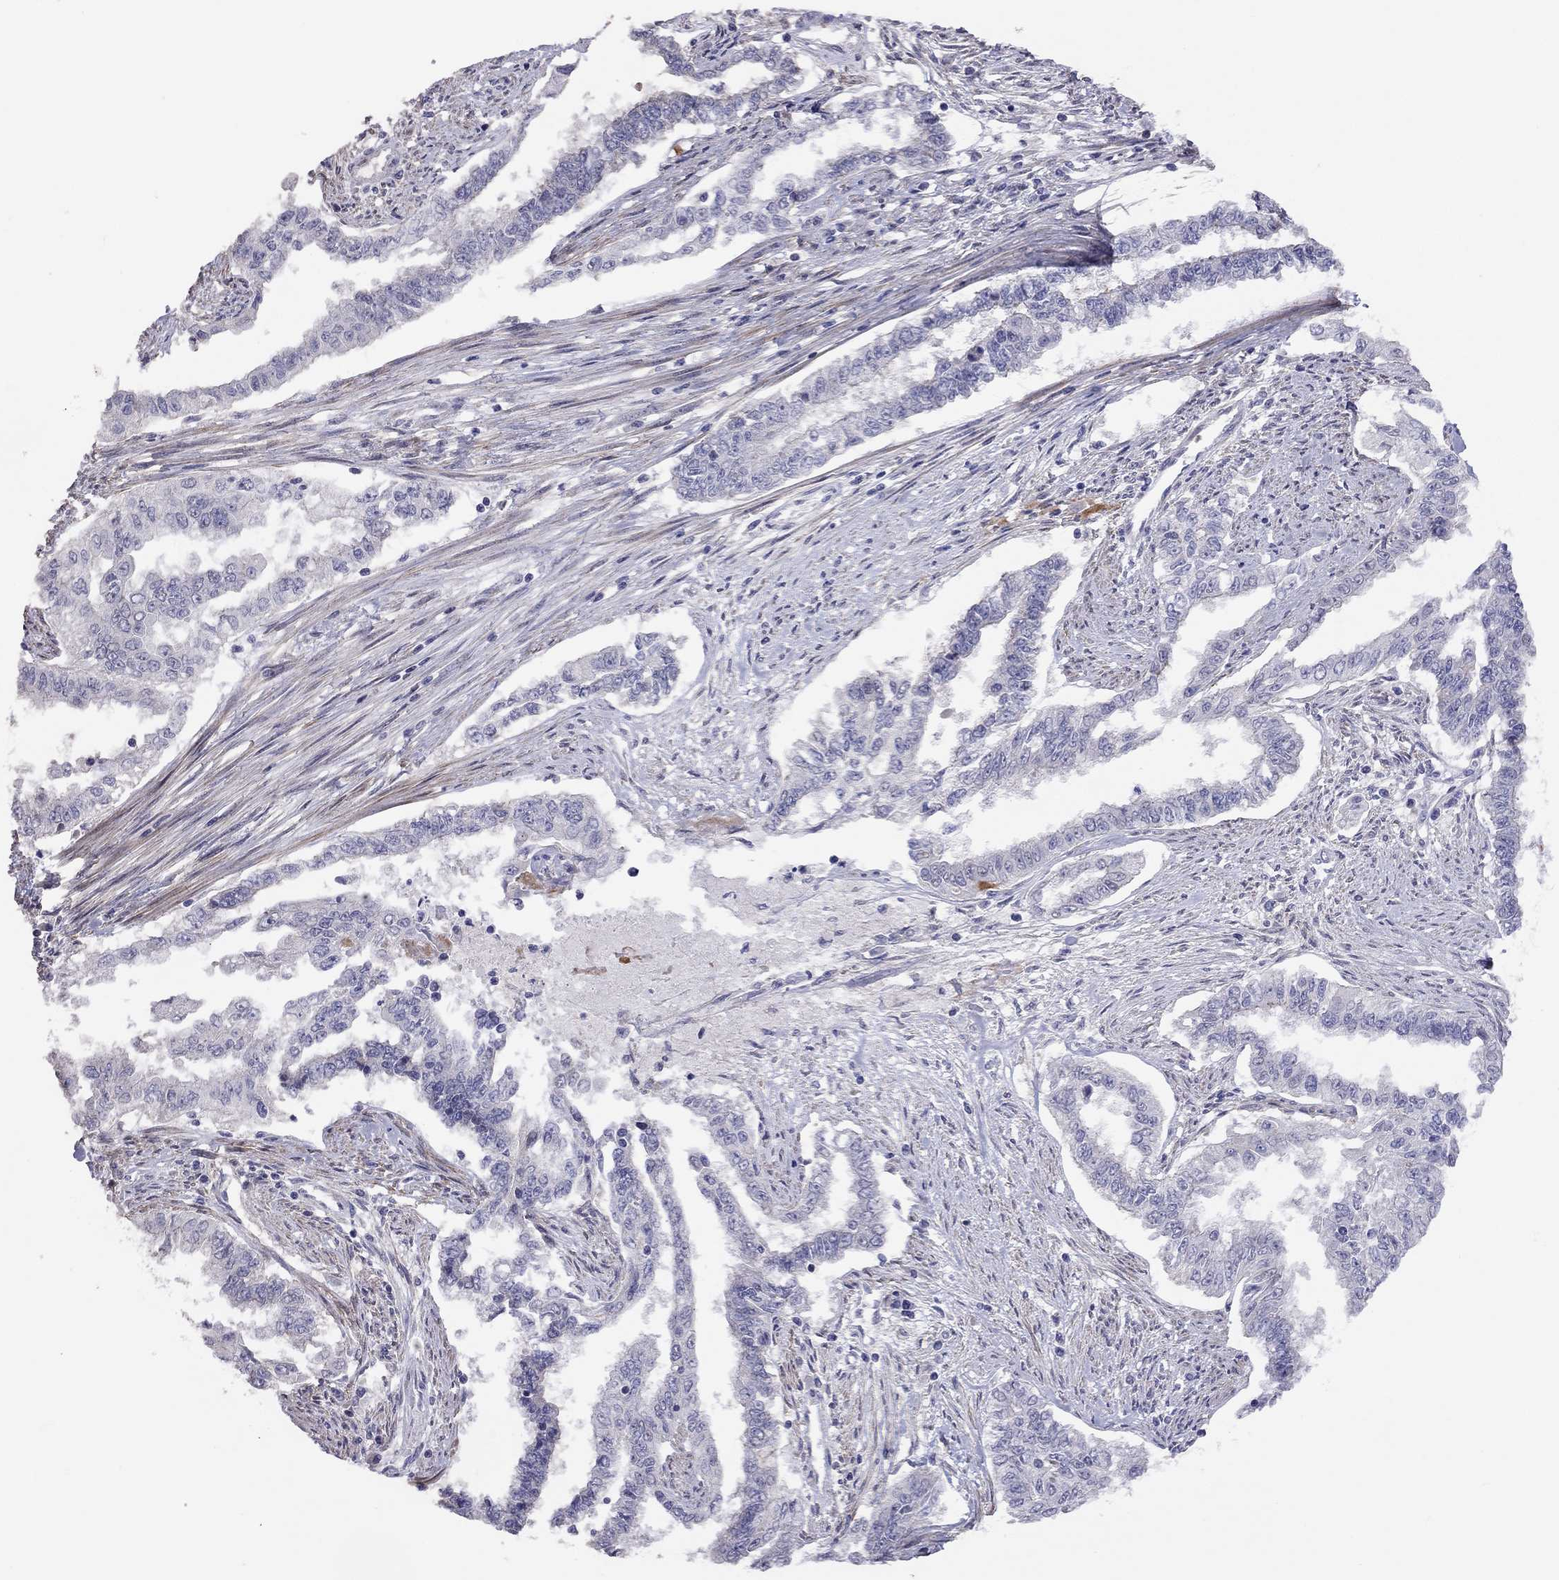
{"staining": {"intensity": "negative", "quantity": "none", "location": "none"}, "tissue": "endometrial cancer", "cell_type": "Tumor cells", "image_type": "cancer", "snomed": [{"axis": "morphology", "description": "Adenocarcinoma, NOS"}, {"axis": "topography", "description": "Uterus"}], "caption": "IHC photomicrograph of neoplastic tissue: human endometrial cancer (adenocarcinoma) stained with DAB exhibits no significant protein expression in tumor cells.", "gene": "SYTL2", "patient": {"sex": "female", "age": 59}}